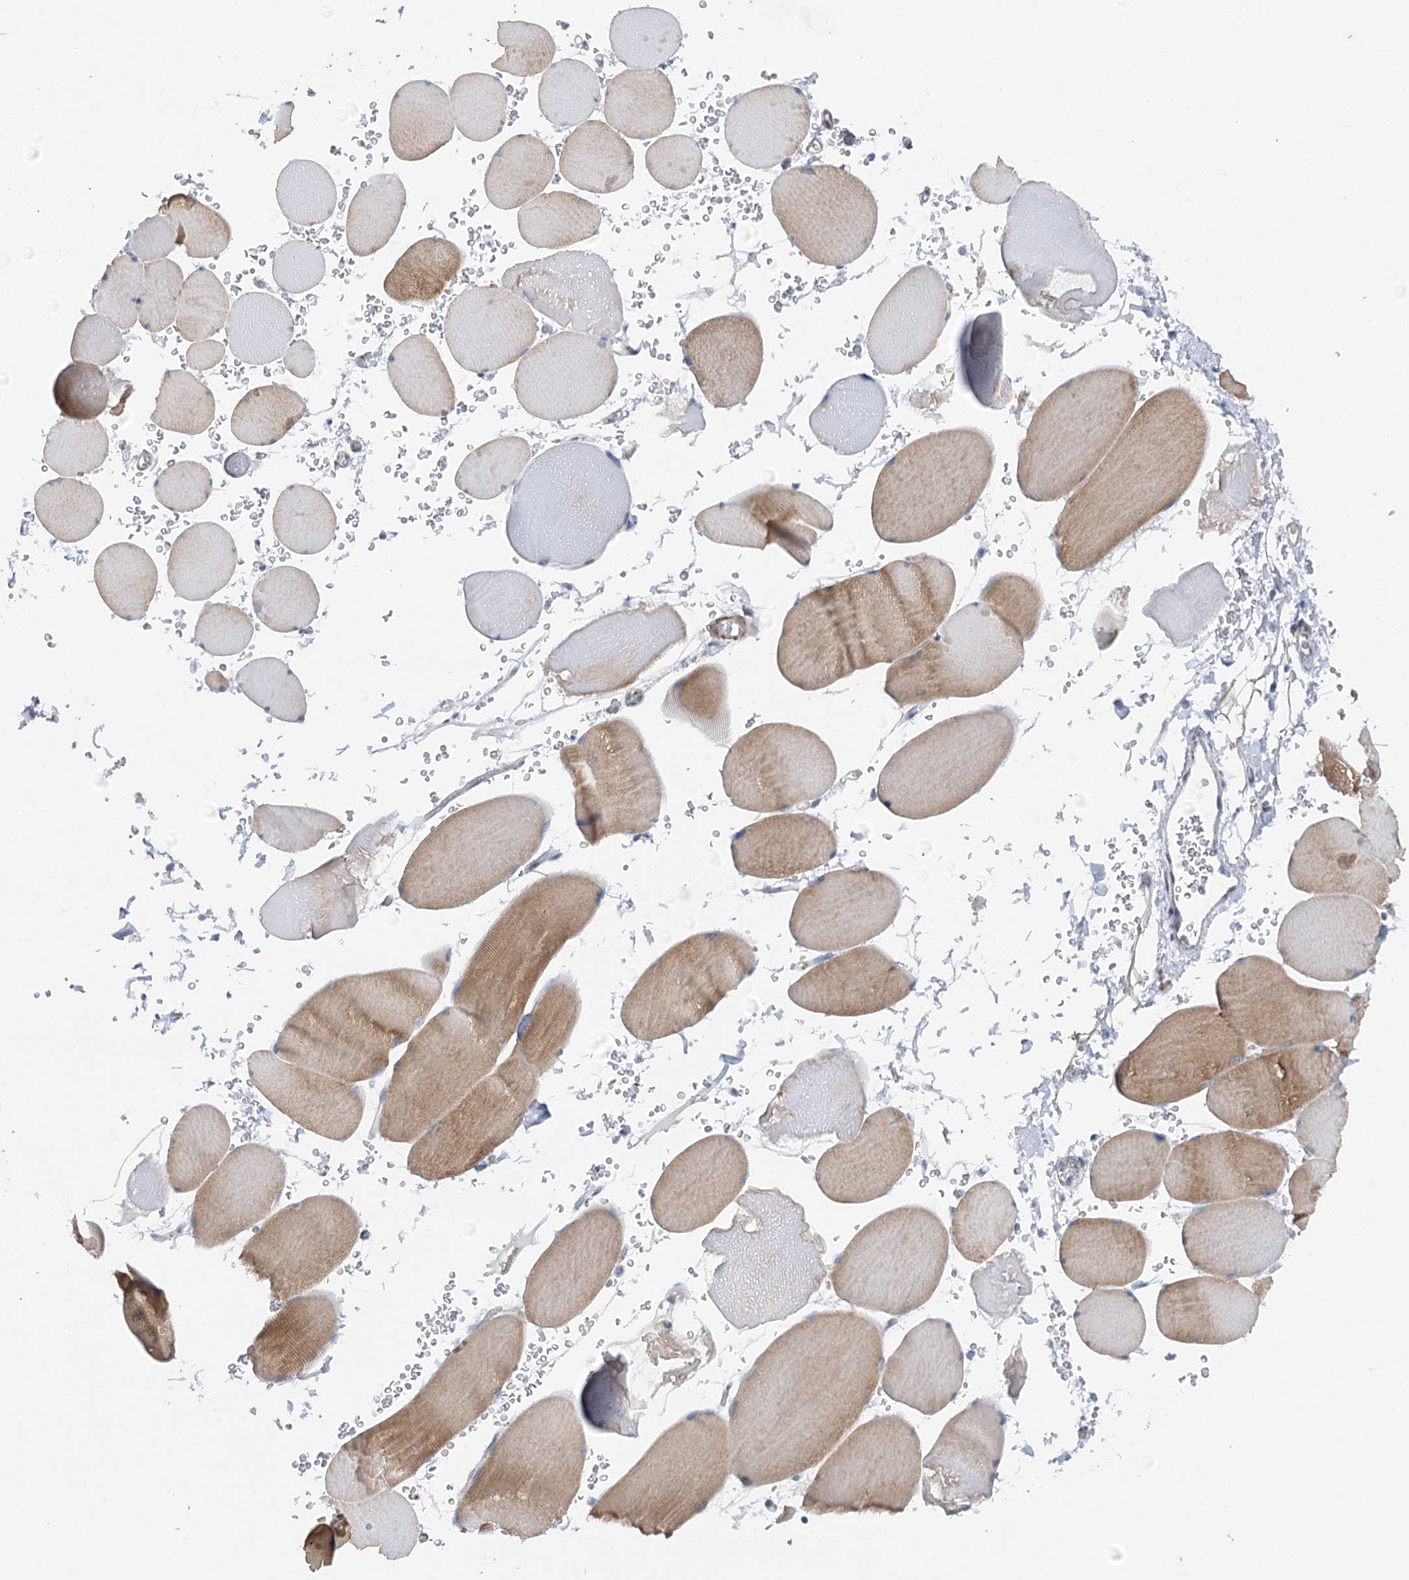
{"staining": {"intensity": "moderate", "quantity": "25%-75%", "location": "cytoplasmic/membranous"}, "tissue": "skeletal muscle", "cell_type": "Myocytes", "image_type": "normal", "snomed": [{"axis": "morphology", "description": "Normal tissue, NOS"}, {"axis": "topography", "description": "Skeletal muscle"}, {"axis": "topography", "description": "Head-Neck"}], "caption": "Myocytes display medium levels of moderate cytoplasmic/membranous positivity in about 25%-75% of cells in unremarkable skeletal muscle.", "gene": "AGXT2", "patient": {"sex": "male", "age": 66}}